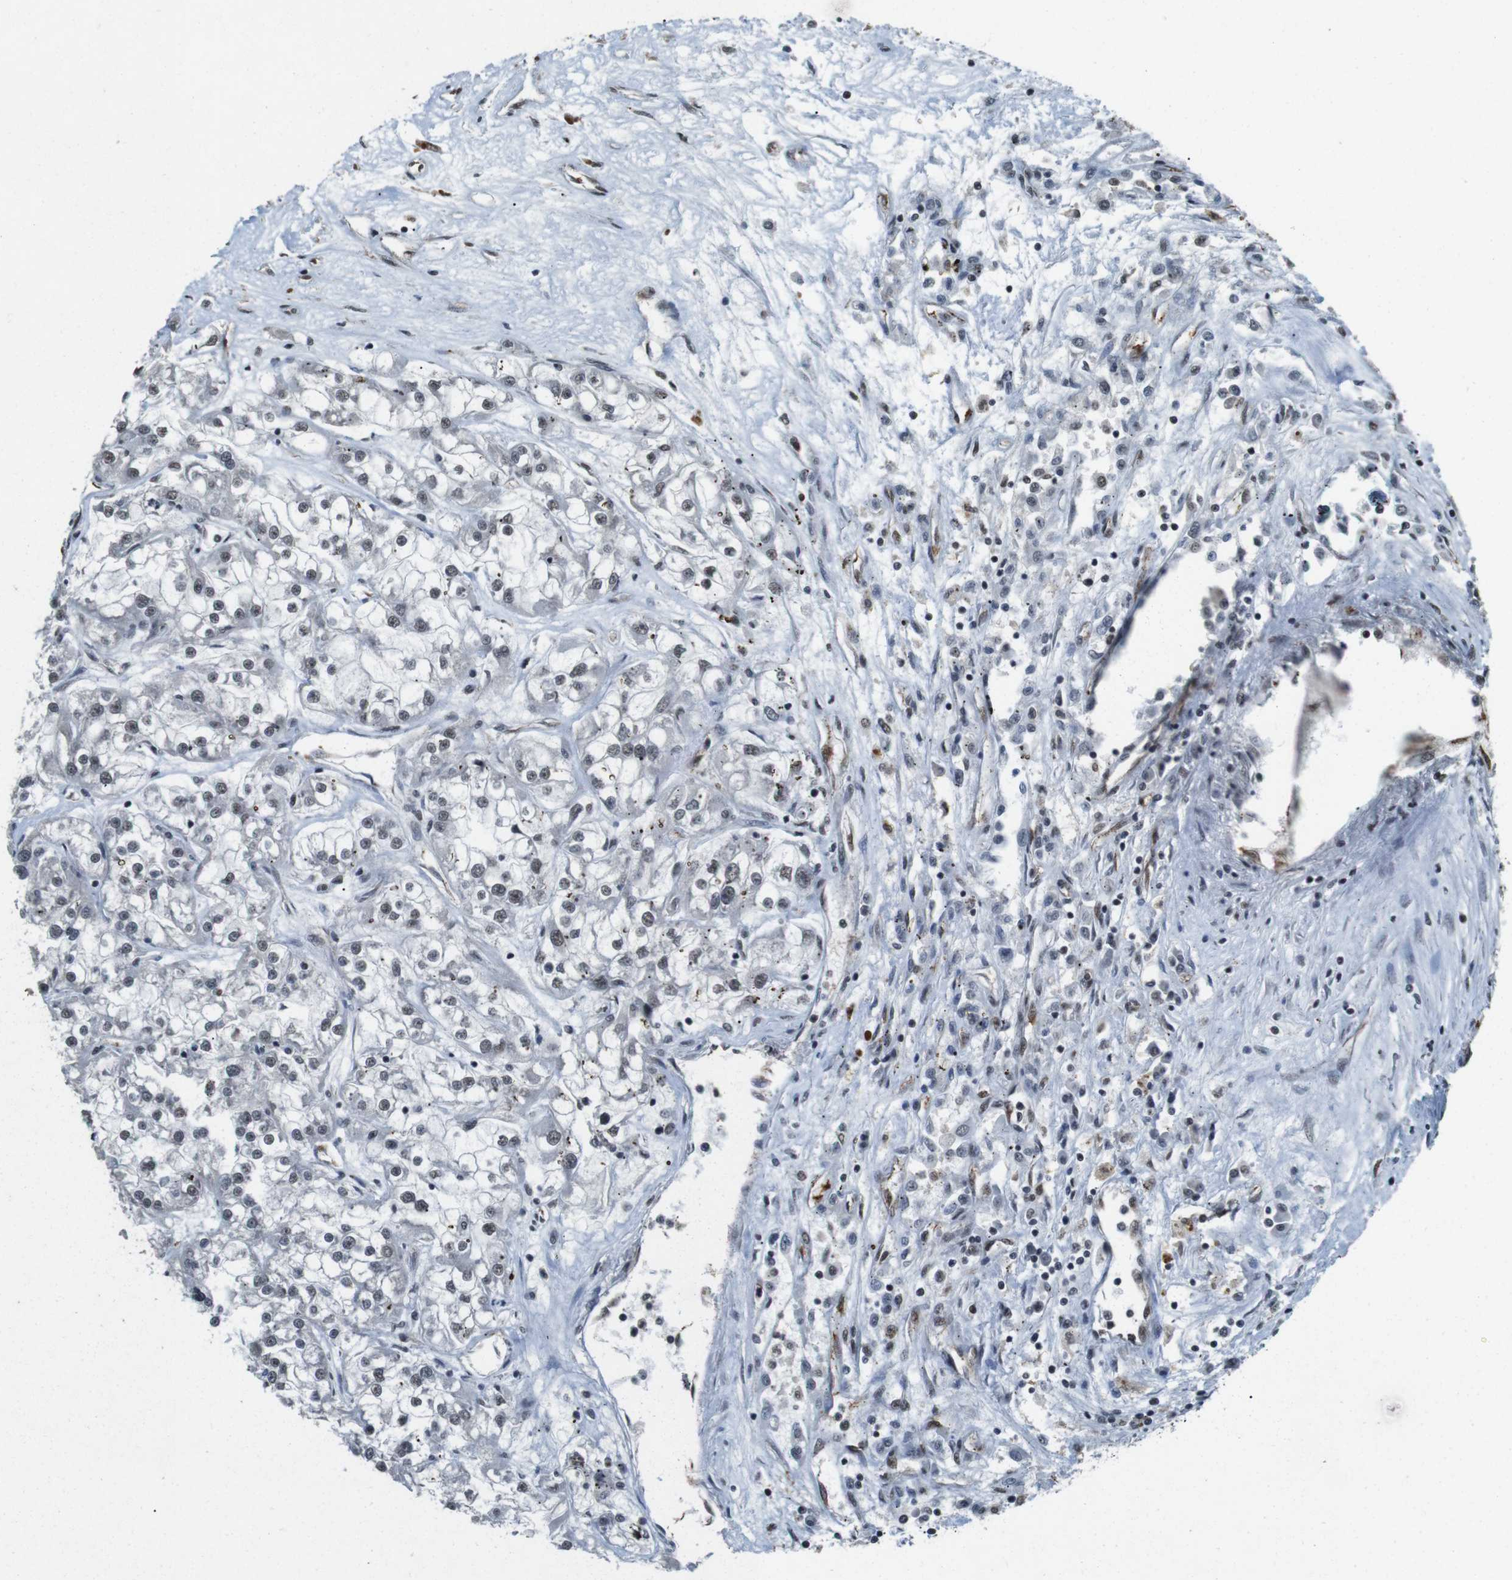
{"staining": {"intensity": "weak", "quantity": ">75%", "location": "nuclear"}, "tissue": "renal cancer", "cell_type": "Tumor cells", "image_type": "cancer", "snomed": [{"axis": "morphology", "description": "Adenocarcinoma, NOS"}, {"axis": "topography", "description": "Kidney"}], "caption": "High-power microscopy captured an IHC image of renal cancer (adenocarcinoma), revealing weak nuclear staining in approximately >75% of tumor cells.", "gene": "NR4A2", "patient": {"sex": "female", "age": 52}}